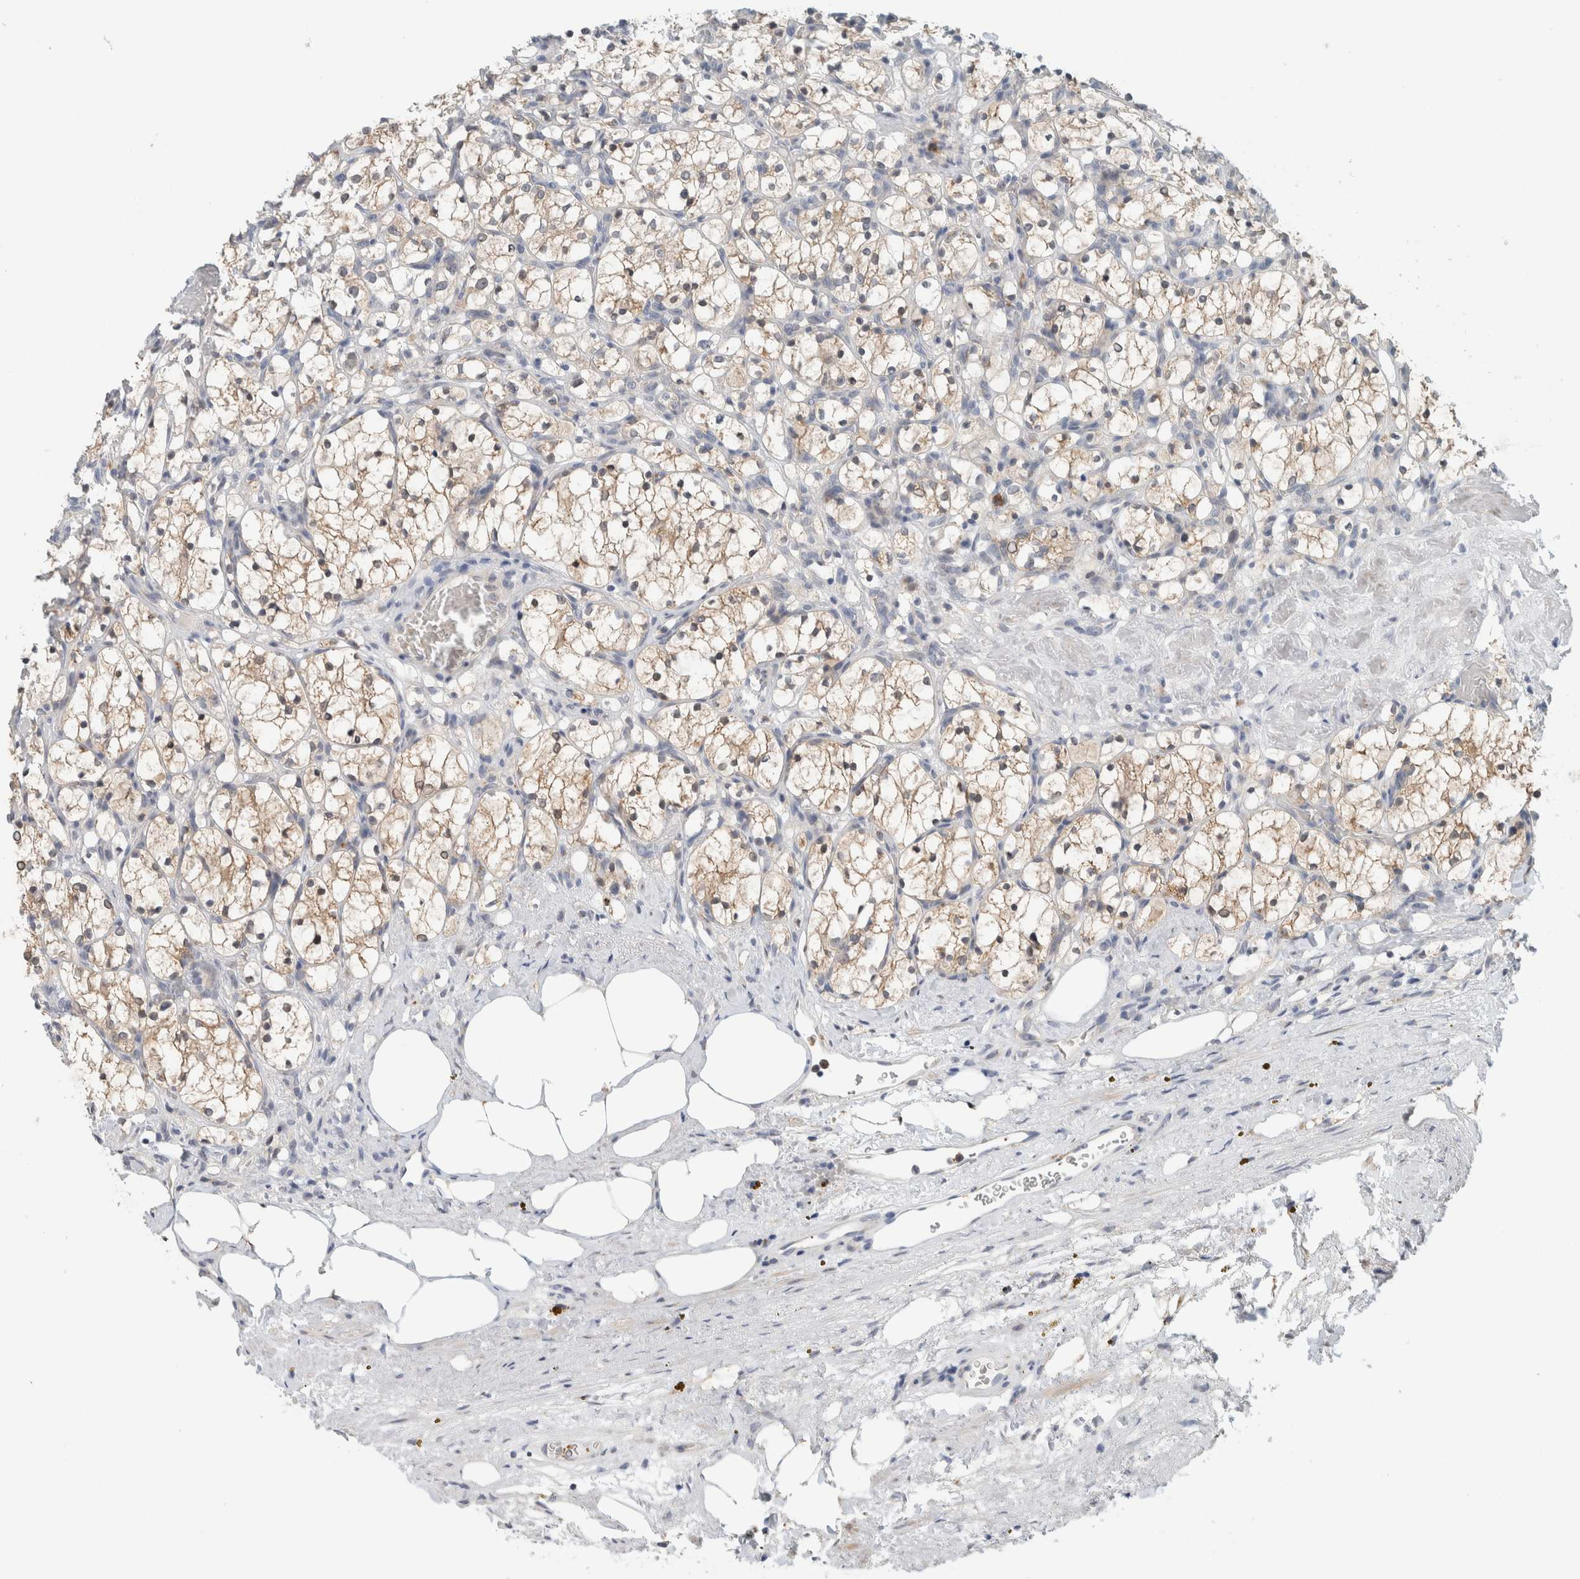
{"staining": {"intensity": "moderate", "quantity": "25%-75%", "location": "cytoplasmic/membranous"}, "tissue": "renal cancer", "cell_type": "Tumor cells", "image_type": "cancer", "snomed": [{"axis": "morphology", "description": "Adenocarcinoma, NOS"}, {"axis": "topography", "description": "Kidney"}], "caption": "Tumor cells exhibit medium levels of moderate cytoplasmic/membranous positivity in approximately 25%-75% of cells in human renal cancer (adenocarcinoma). (Brightfield microscopy of DAB IHC at high magnification).", "gene": "CRAT", "patient": {"sex": "female", "age": 69}}